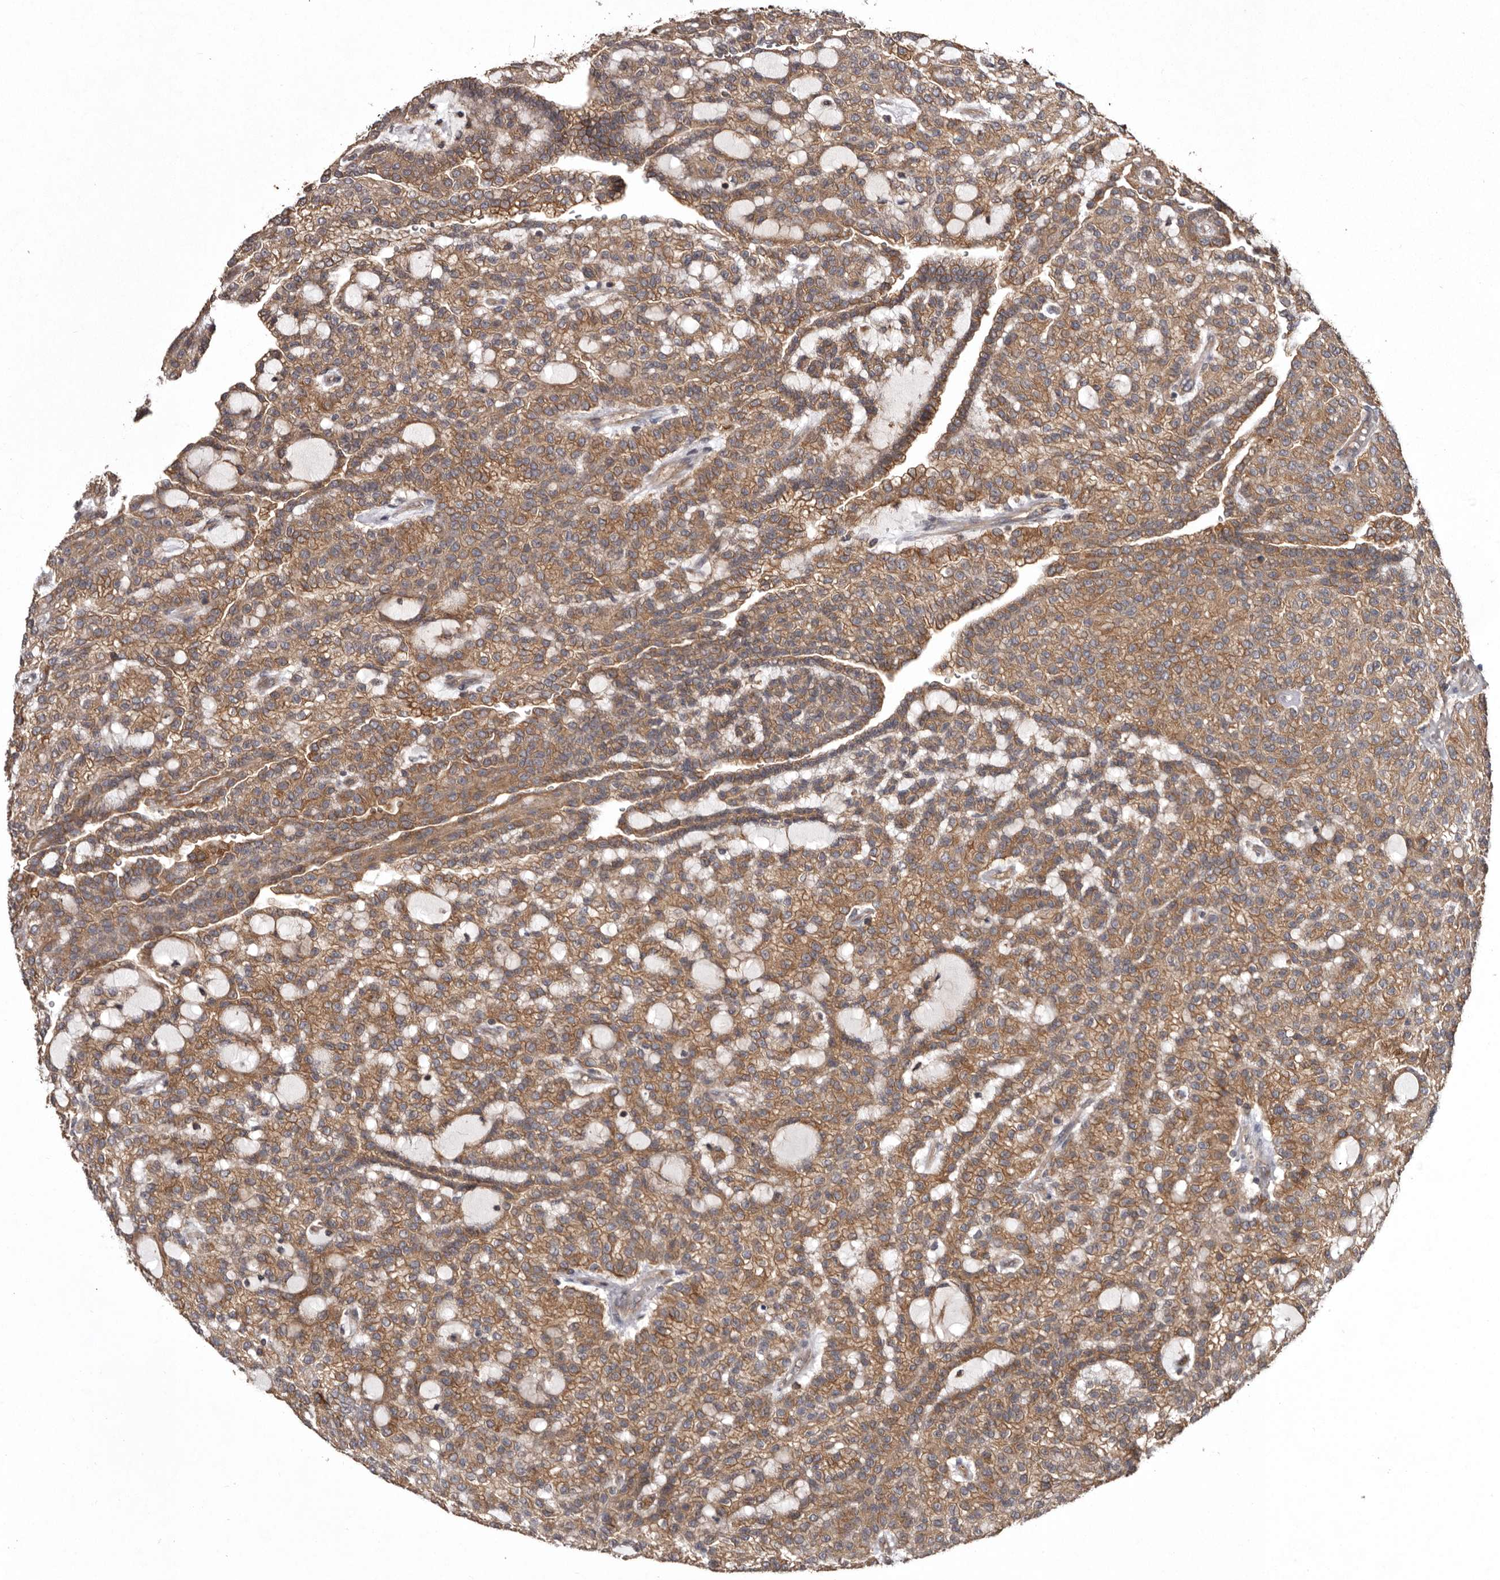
{"staining": {"intensity": "moderate", "quantity": ">75%", "location": "cytoplasmic/membranous"}, "tissue": "renal cancer", "cell_type": "Tumor cells", "image_type": "cancer", "snomed": [{"axis": "morphology", "description": "Adenocarcinoma, NOS"}, {"axis": "topography", "description": "Kidney"}], "caption": "Approximately >75% of tumor cells in renal cancer (adenocarcinoma) reveal moderate cytoplasmic/membranous protein staining as visualized by brown immunohistochemical staining.", "gene": "DARS1", "patient": {"sex": "male", "age": 63}}